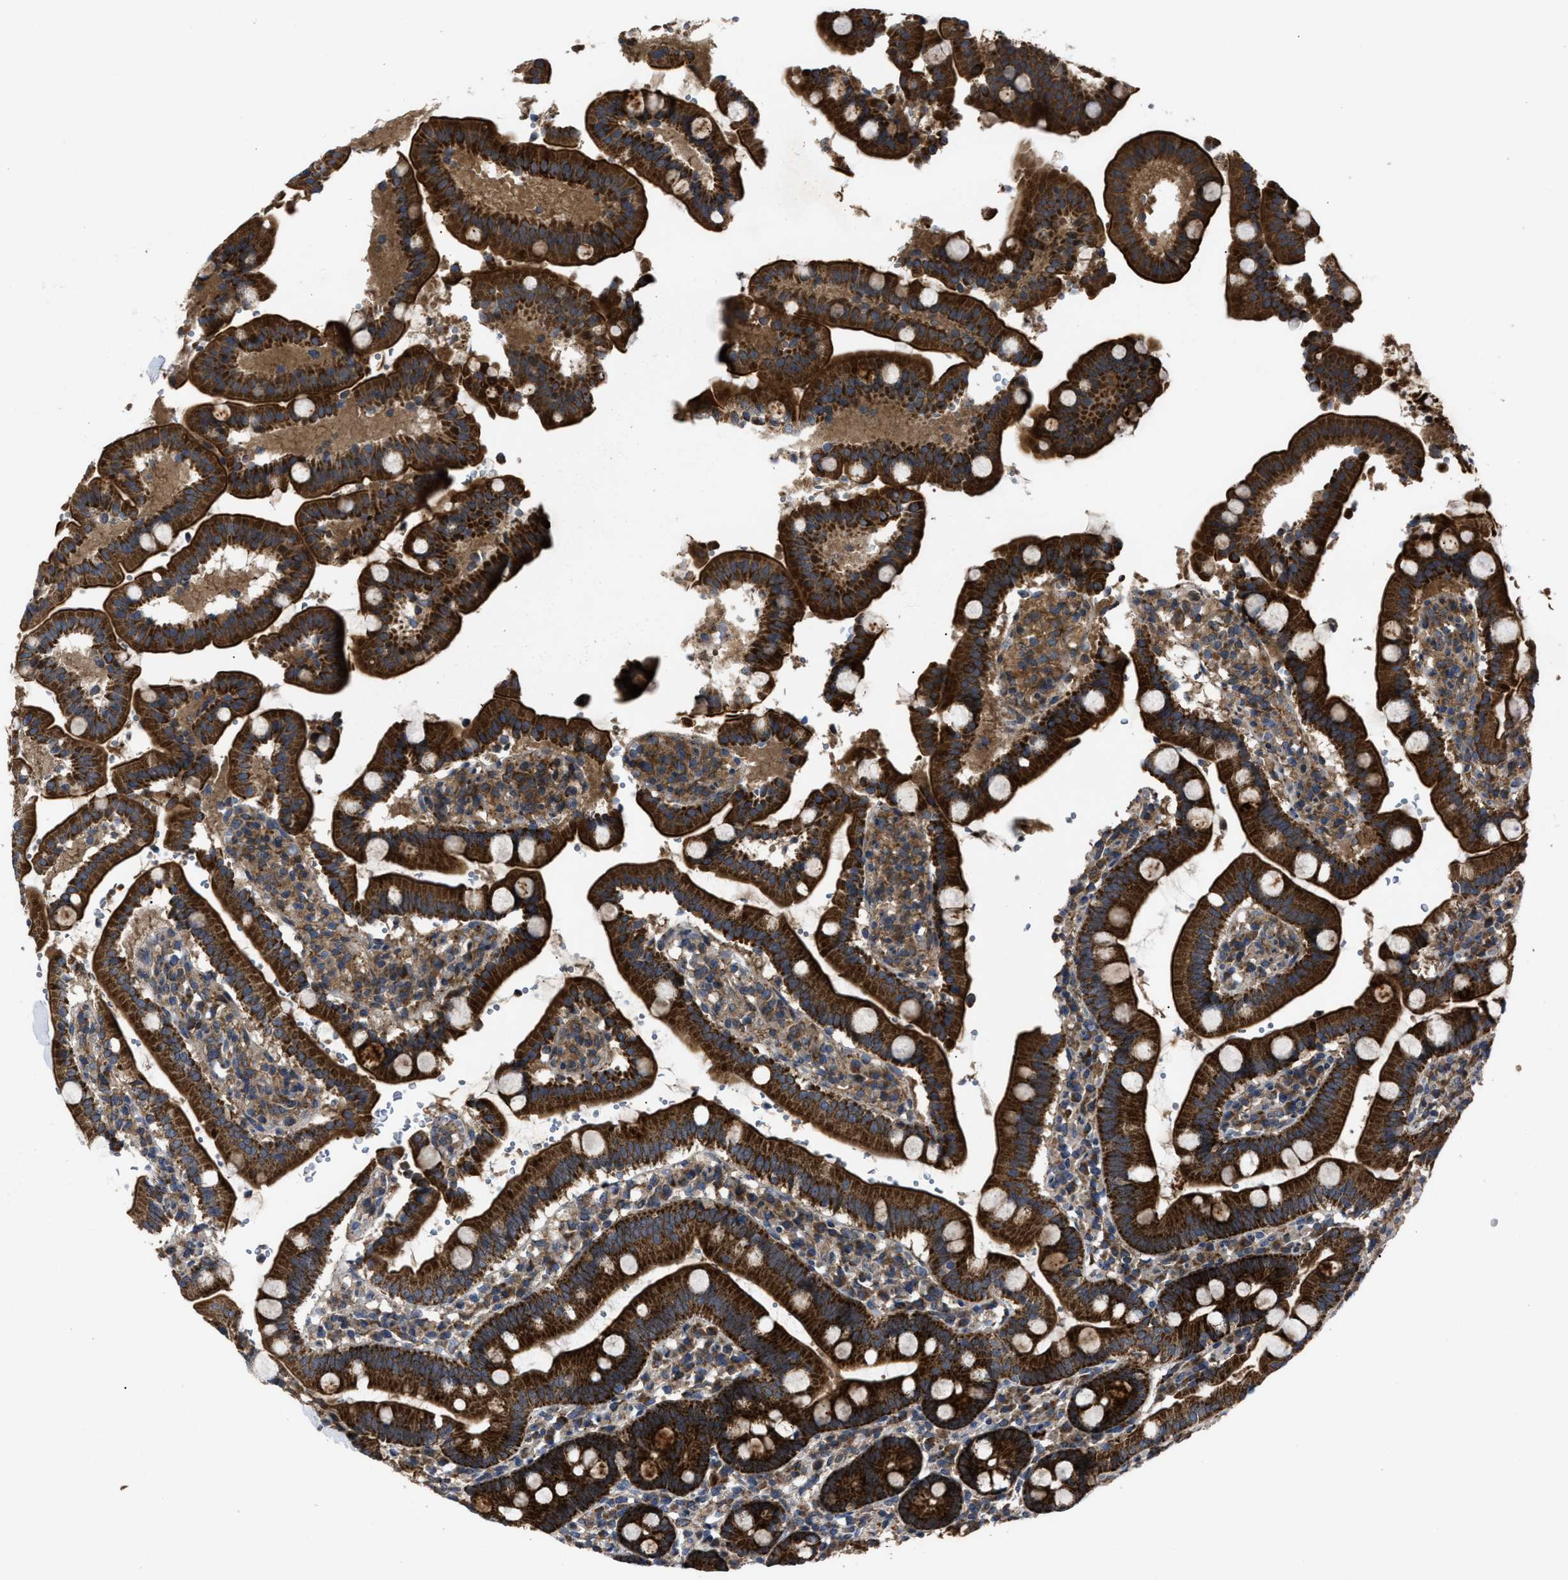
{"staining": {"intensity": "strong", "quantity": ">75%", "location": "cytoplasmic/membranous"}, "tissue": "duodenum", "cell_type": "Glandular cells", "image_type": "normal", "snomed": [{"axis": "morphology", "description": "Normal tissue, NOS"}, {"axis": "topography", "description": "Small intestine, NOS"}], "caption": "Human duodenum stained with a brown dye exhibits strong cytoplasmic/membranous positive positivity in about >75% of glandular cells.", "gene": "PASK", "patient": {"sex": "female", "age": 71}}